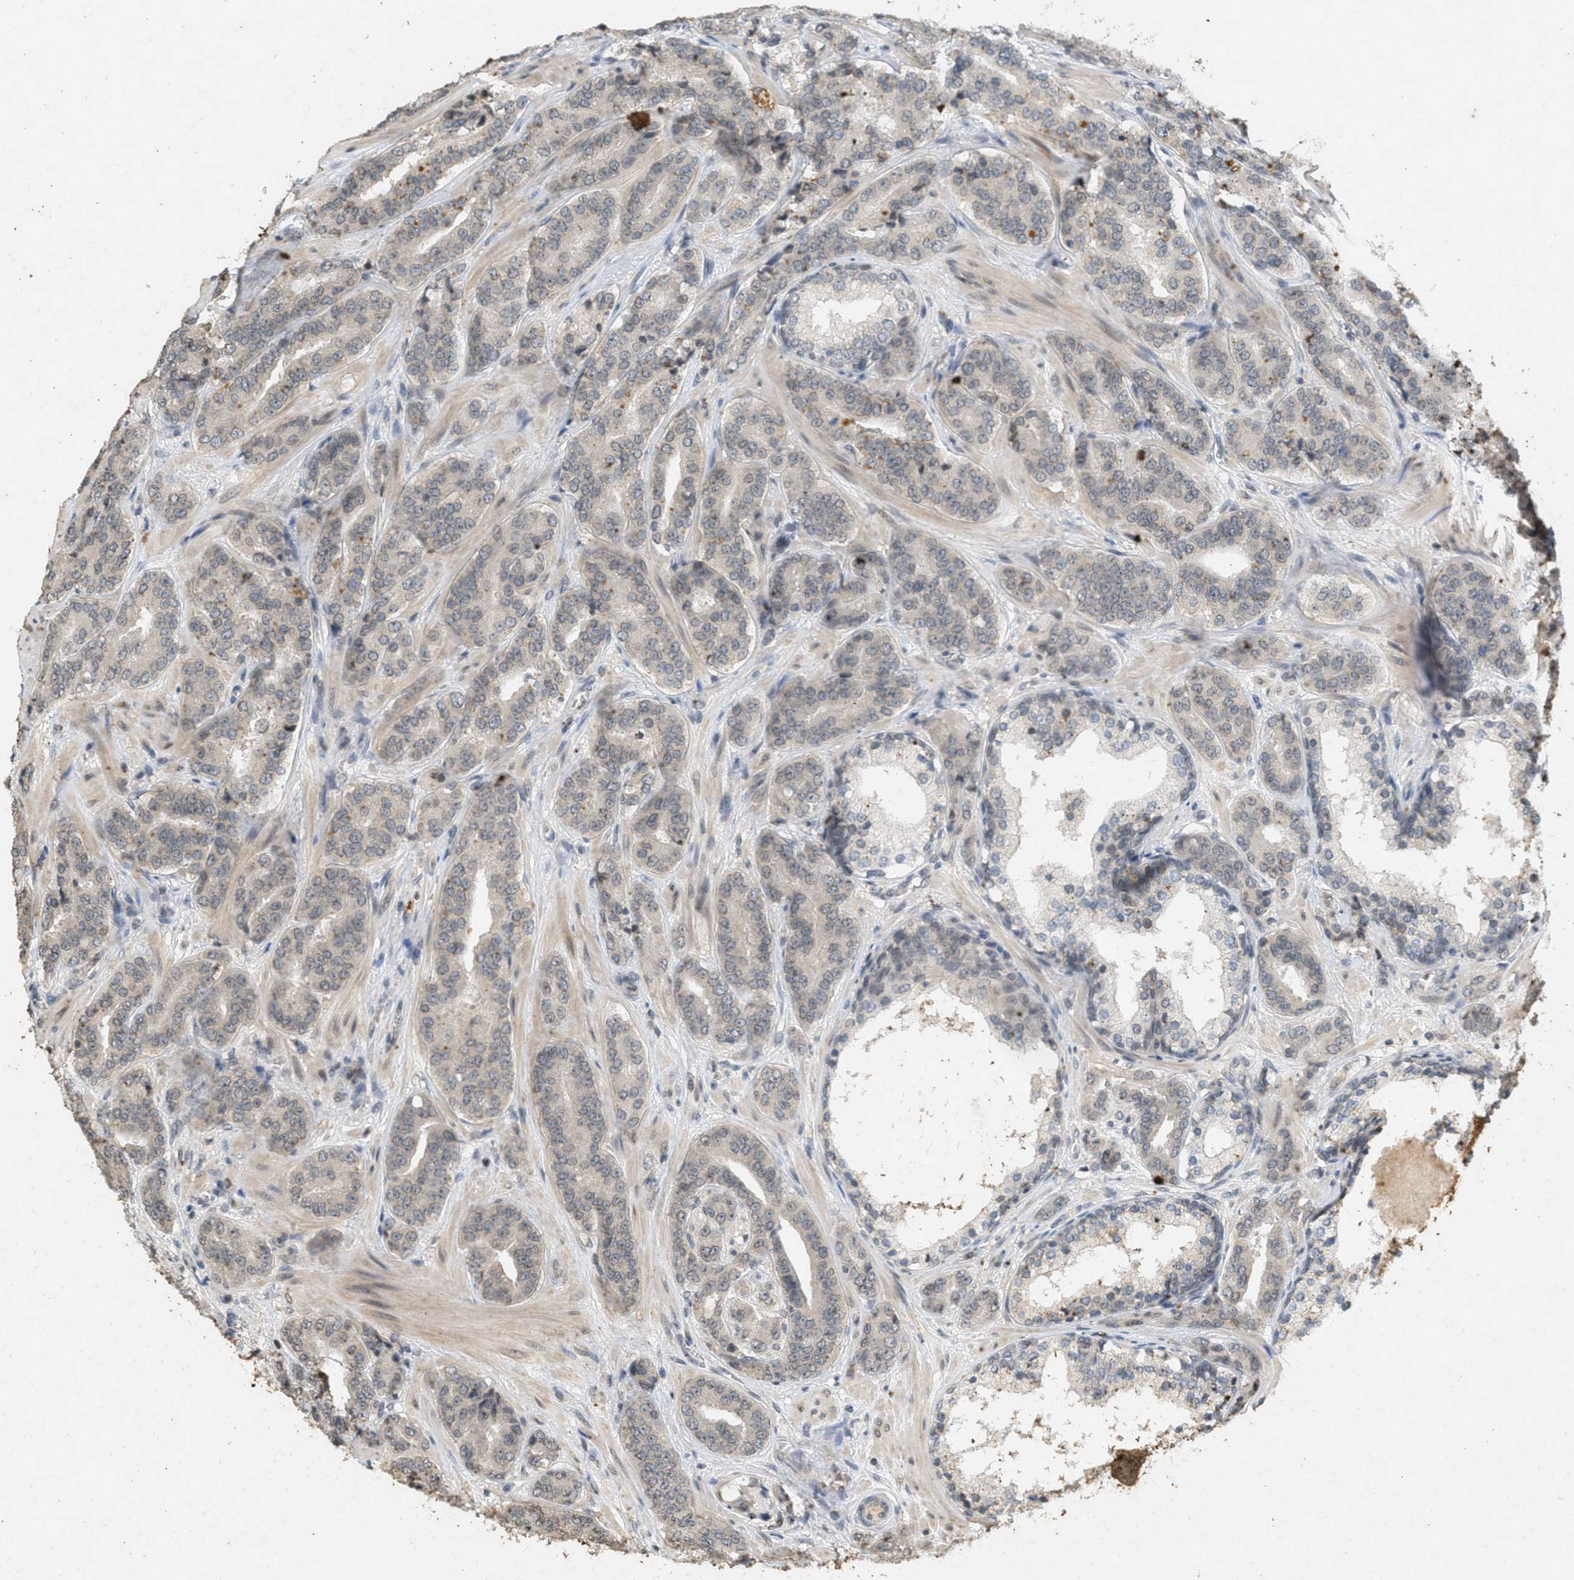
{"staining": {"intensity": "weak", "quantity": "25%-75%", "location": "cytoplasmic/membranous"}, "tissue": "prostate cancer", "cell_type": "Tumor cells", "image_type": "cancer", "snomed": [{"axis": "morphology", "description": "Adenocarcinoma, High grade"}, {"axis": "topography", "description": "Prostate"}], "caption": "Brown immunohistochemical staining in prostate high-grade adenocarcinoma exhibits weak cytoplasmic/membranous expression in about 25%-75% of tumor cells. (IHC, brightfield microscopy, high magnification).", "gene": "ABHD6", "patient": {"sex": "male", "age": 60}}